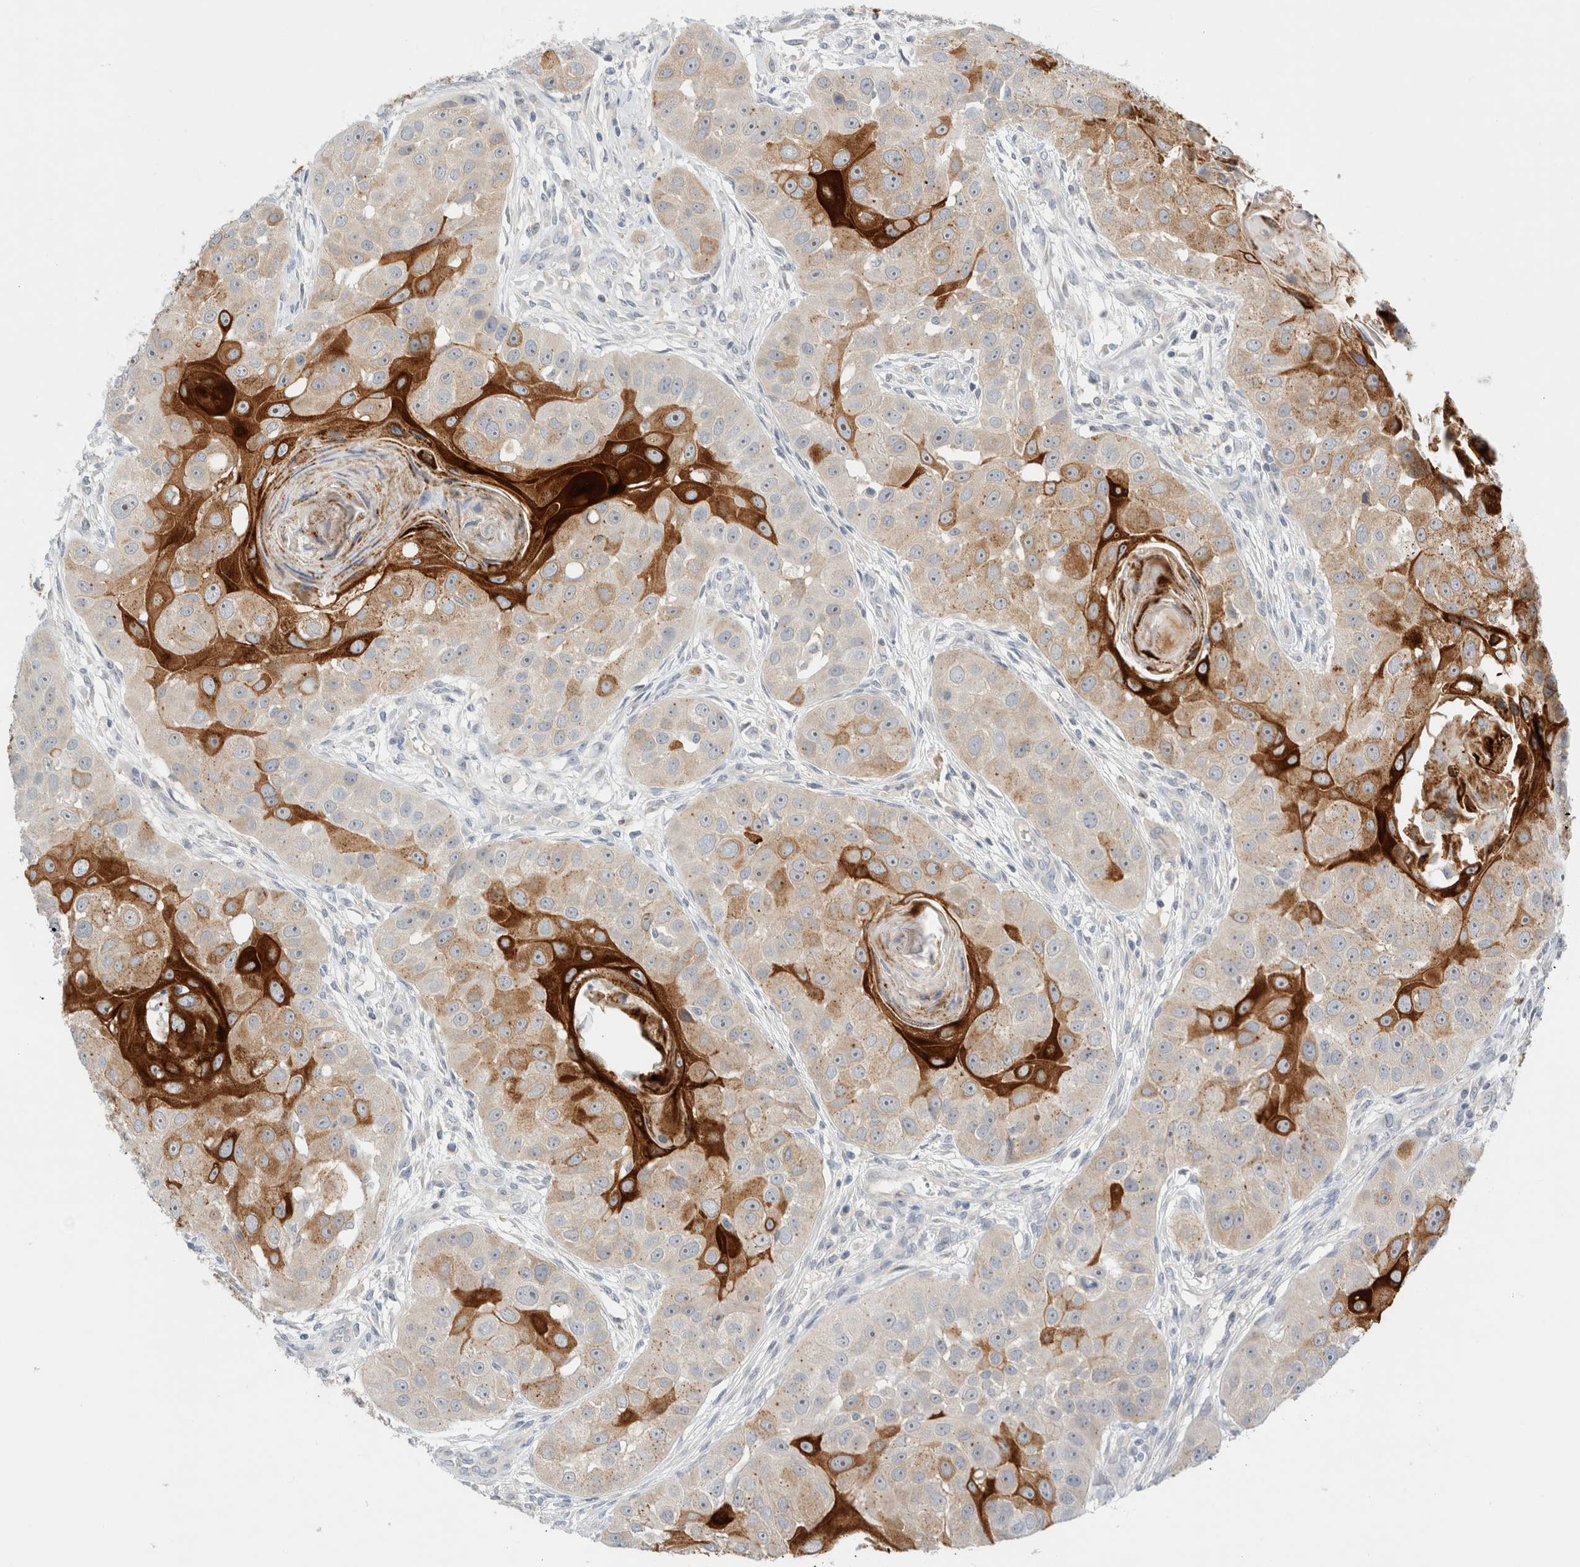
{"staining": {"intensity": "strong", "quantity": "25%-75%", "location": "cytoplasmic/membranous"}, "tissue": "head and neck cancer", "cell_type": "Tumor cells", "image_type": "cancer", "snomed": [{"axis": "morphology", "description": "Normal tissue, NOS"}, {"axis": "morphology", "description": "Squamous cell carcinoma, NOS"}, {"axis": "topography", "description": "Skeletal muscle"}, {"axis": "topography", "description": "Head-Neck"}], "caption": "Approximately 25%-75% of tumor cells in human head and neck squamous cell carcinoma demonstrate strong cytoplasmic/membranous protein staining as visualized by brown immunohistochemical staining.", "gene": "SDR16C5", "patient": {"sex": "male", "age": 51}}